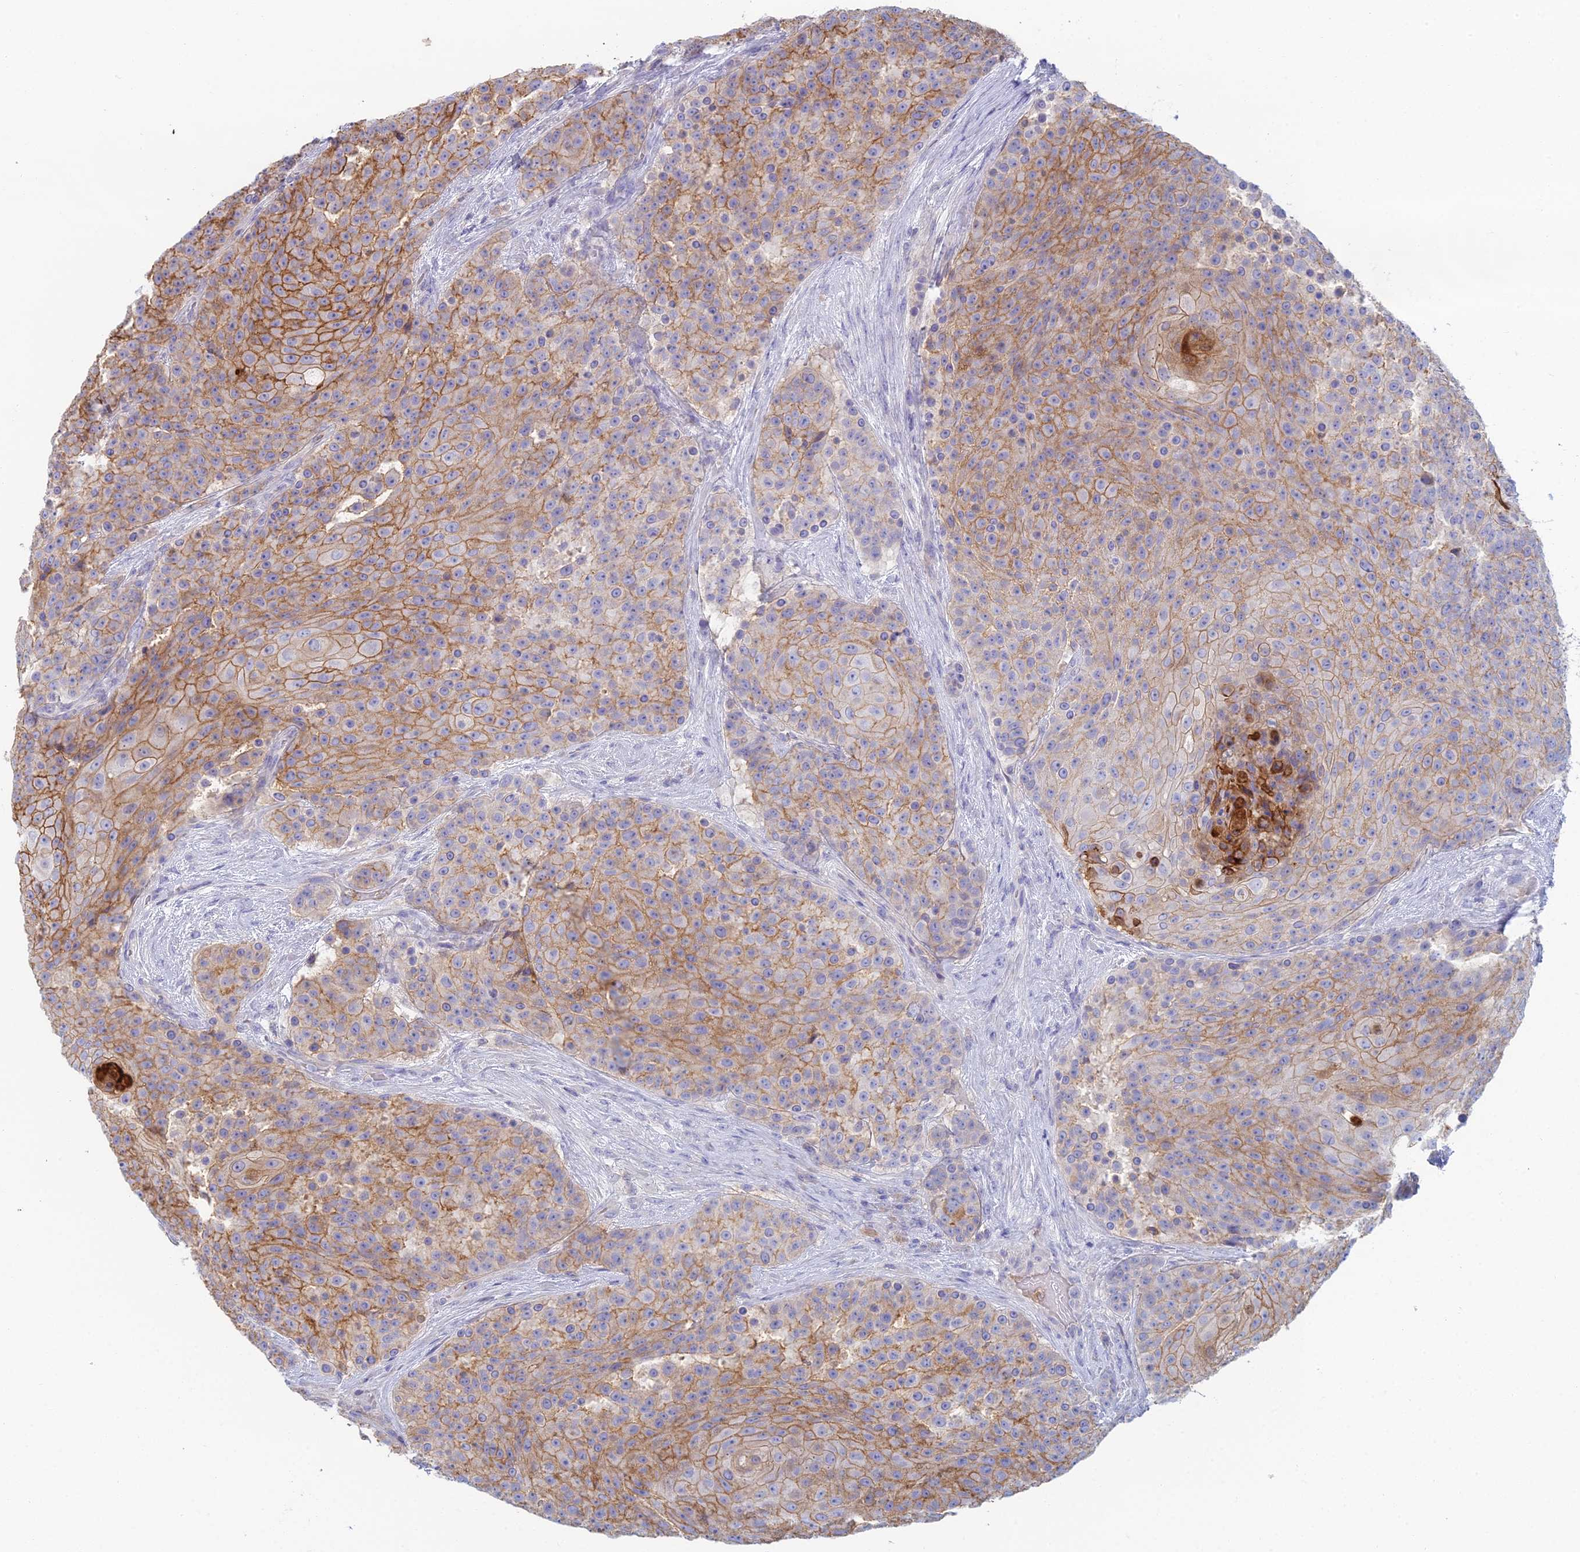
{"staining": {"intensity": "moderate", "quantity": ">75%", "location": "cytoplasmic/membranous"}, "tissue": "urothelial cancer", "cell_type": "Tumor cells", "image_type": "cancer", "snomed": [{"axis": "morphology", "description": "Urothelial carcinoma, High grade"}, {"axis": "topography", "description": "Urinary bladder"}], "caption": "IHC of urothelial carcinoma (high-grade) exhibits medium levels of moderate cytoplasmic/membranous staining in about >75% of tumor cells.", "gene": "IFTAP", "patient": {"sex": "female", "age": 63}}